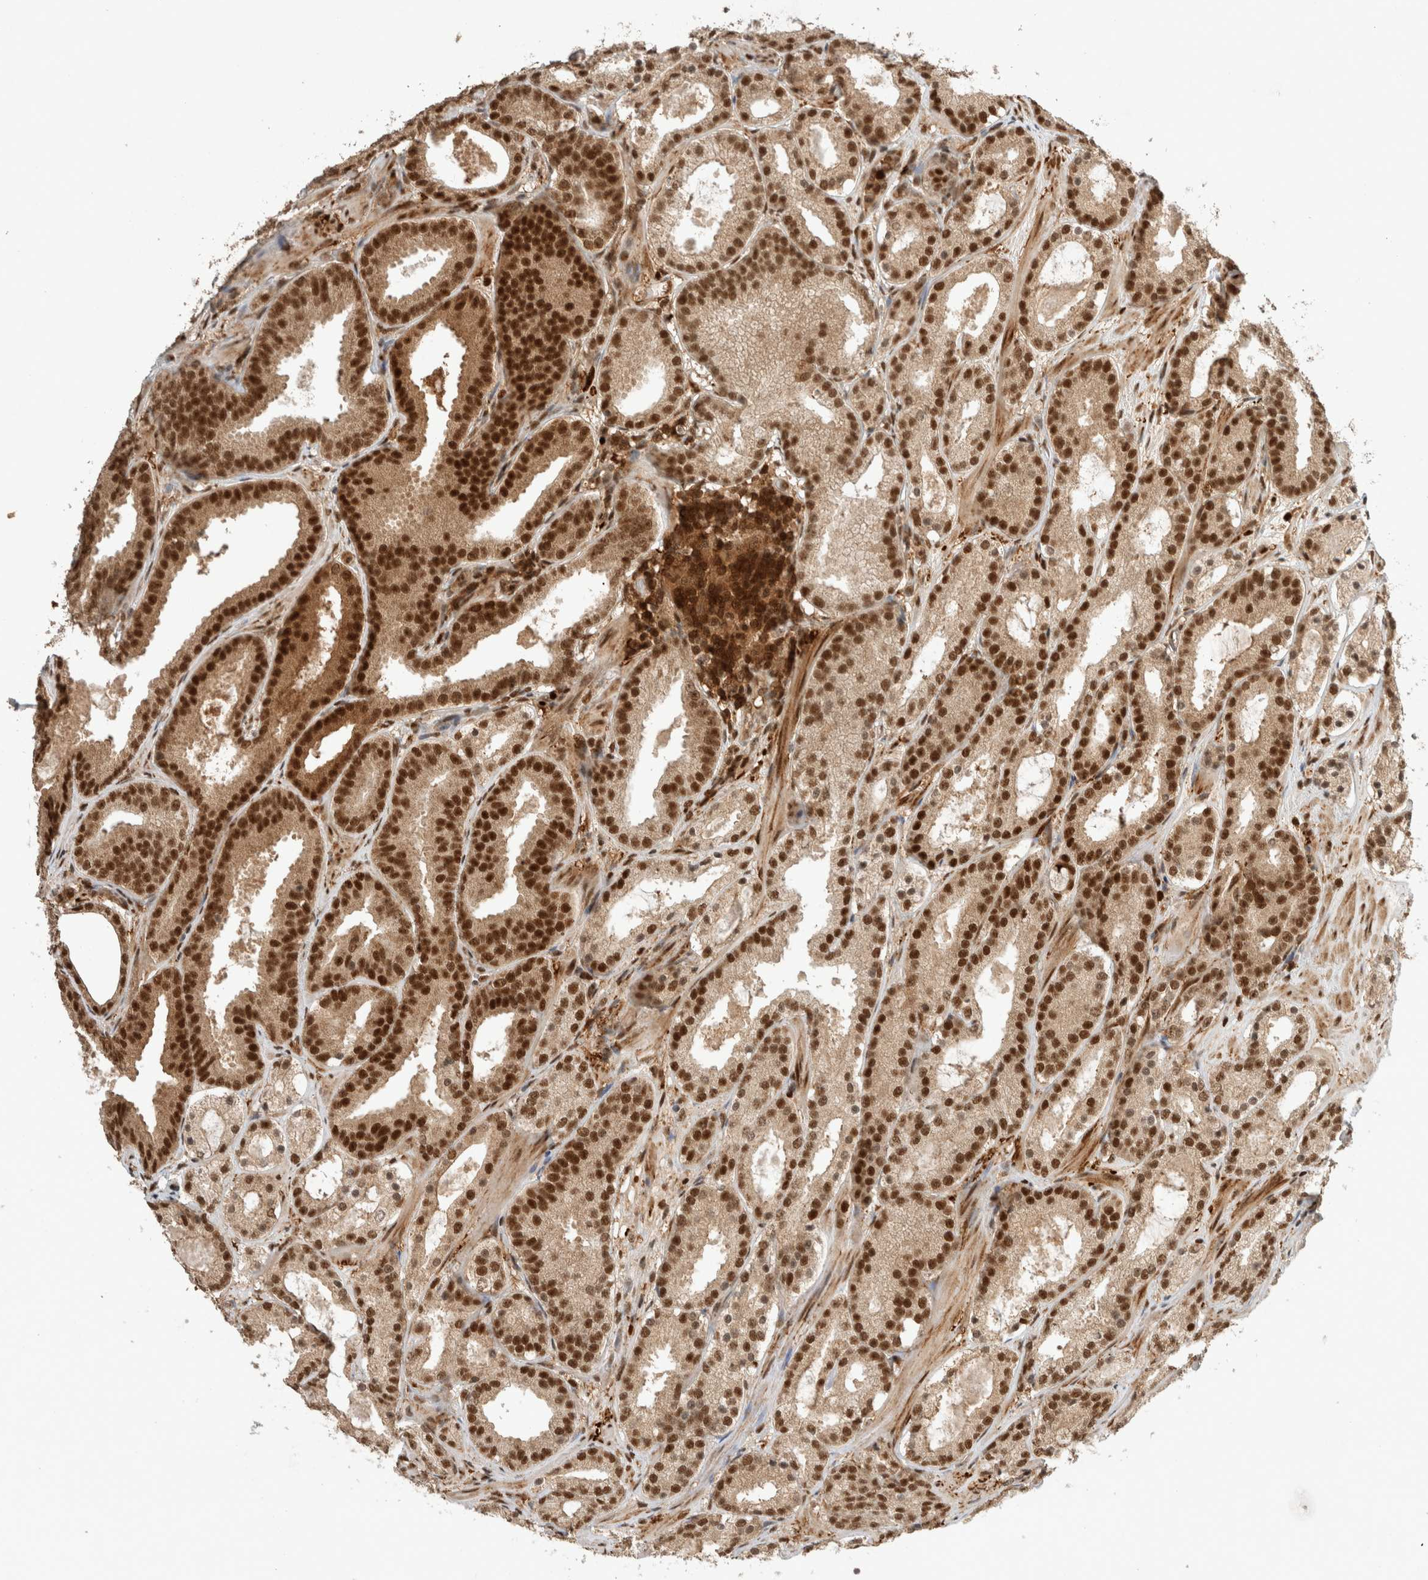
{"staining": {"intensity": "strong", "quantity": ">75%", "location": "cytoplasmic/membranous,nuclear"}, "tissue": "prostate cancer", "cell_type": "Tumor cells", "image_type": "cancer", "snomed": [{"axis": "morphology", "description": "Adenocarcinoma, Low grade"}, {"axis": "topography", "description": "Prostate"}], "caption": "The histopathology image displays a brown stain indicating the presence of a protein in the cytoplasmic/membranous and nuclear of tumor cells in prostate cancer (adenocarcinoma (low-grade)).", "gene": "SNRNP40", "patient": {"sex": "male", "age": 69}}